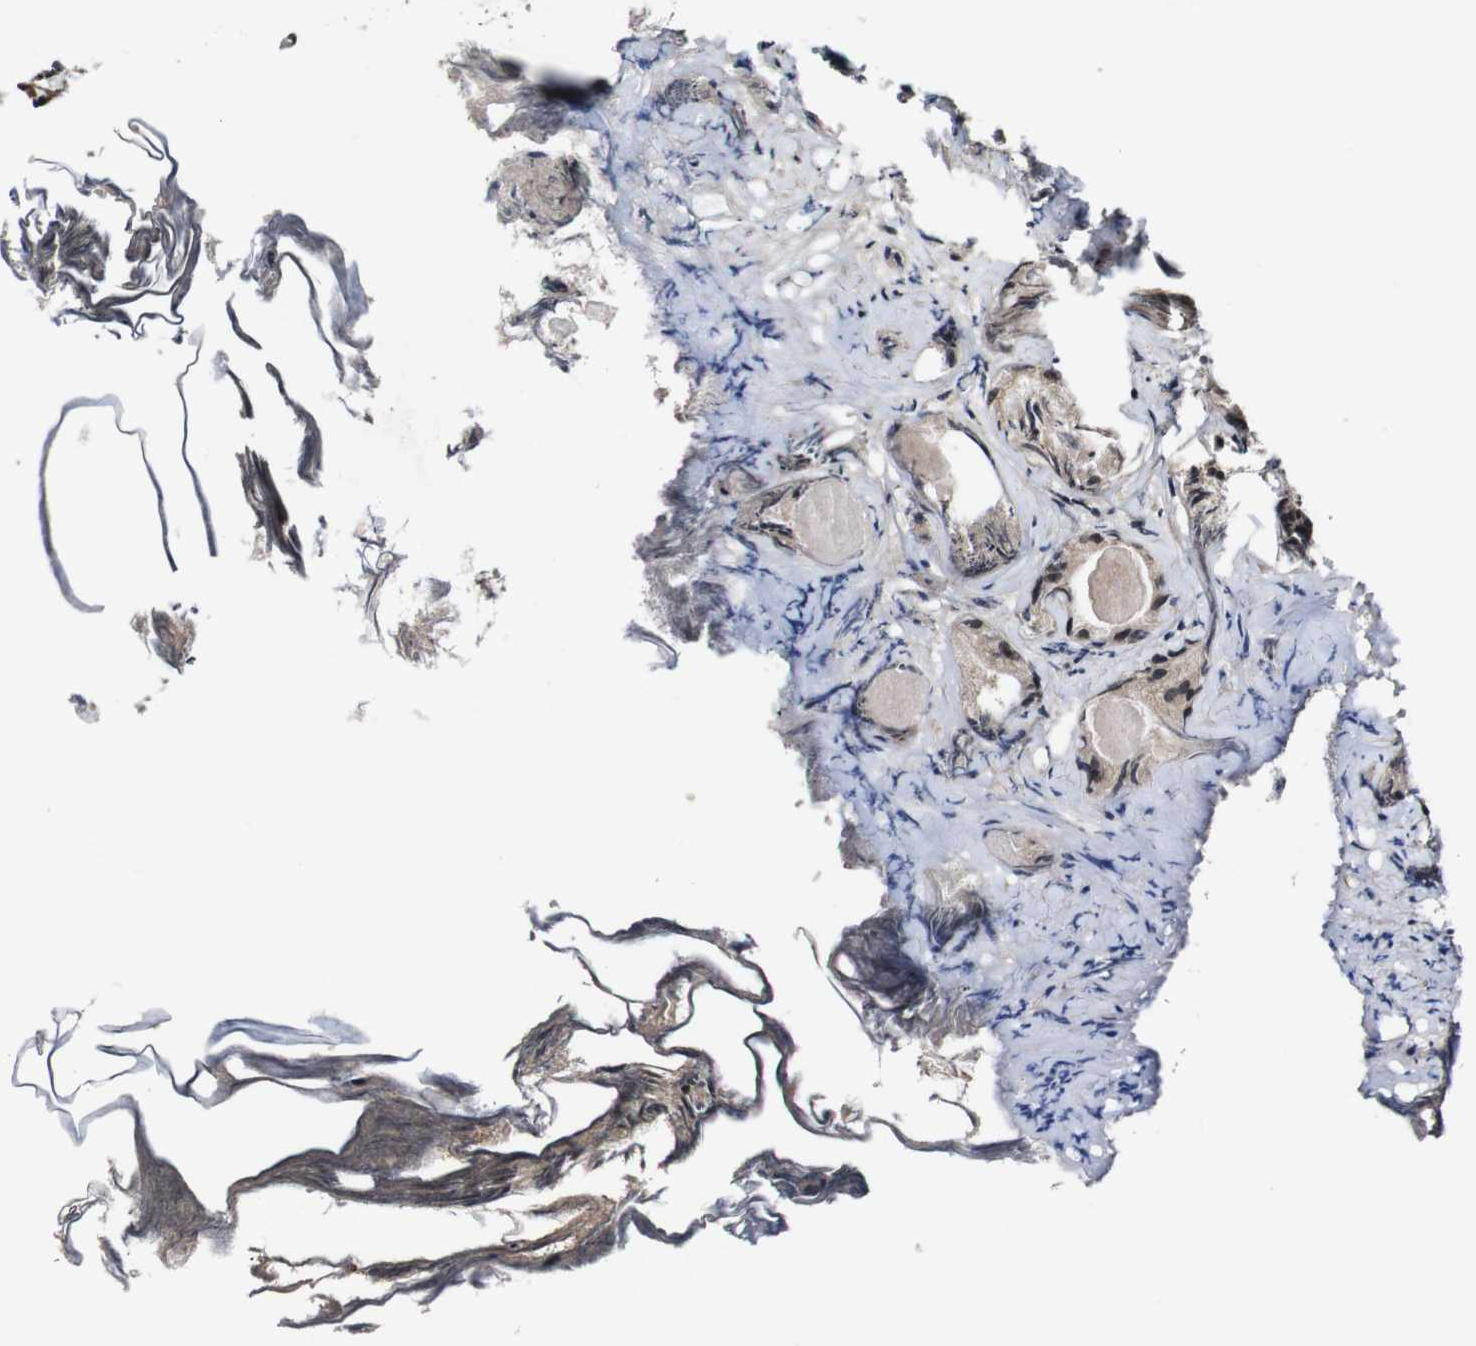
{"staining": {"intensity": "weak", "quantity": ">75%", "location": "cytoplasmic/membranous"}, "tissue": "prostate cancer", "cell_type": "Tumor cells", "image_type": "cancer", "snomed": [{"axis": "morphology", "description": "Adenocarcinoma, Low grade"}, {"axis": "topography", "description": "Prostate"}], "caption": "Weak cytoplasmic/membranous positivity for a protein is appreciated in about >75% of tumor cells of prostate cancer (low-grade adenocarcinoma) using immunohistochemistry.", "gene": "BTN3A3", "patient": {"sex": "male", "age": 72}}